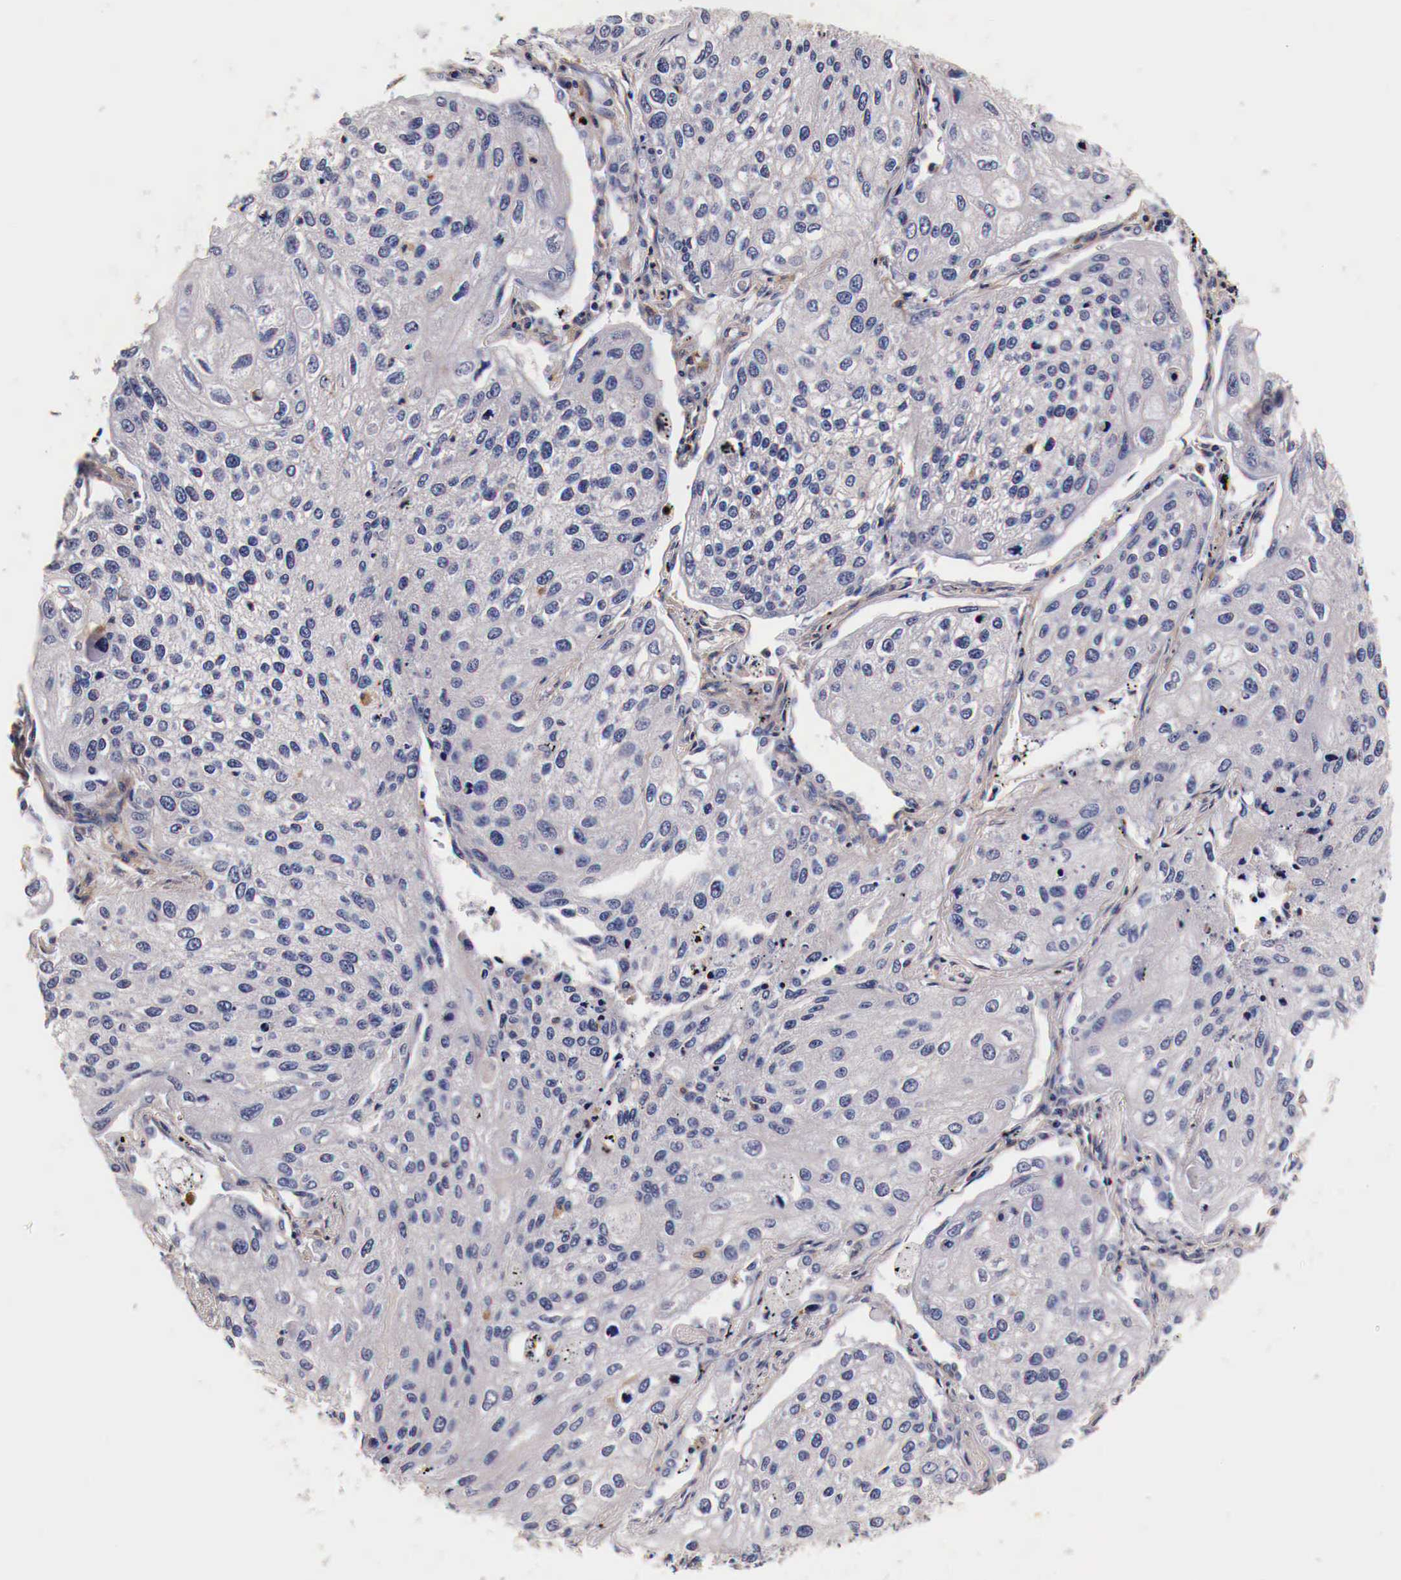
{"staining": {"intensity": "negative", "quantity": "none", "location": "none"}, "tissue": "lung cancer", "cell_type": "Tumor cells", "image_type": "cancer", "snomed": [{"axis": "morphology", "description": "Squamous cell carcinoma, NOS"}, {"axis": "topography", "description": "Lung"}], "caption": "Immunohistochemistry image of neoplastic tissue: squamous cell carcinoma (lung) stained with DAB (3,3'-diaminobenzidine) exhibits no significant protein expression in tumor cells.", "gene": "RP2", "patient": {"sex": "male", "age": 75}}